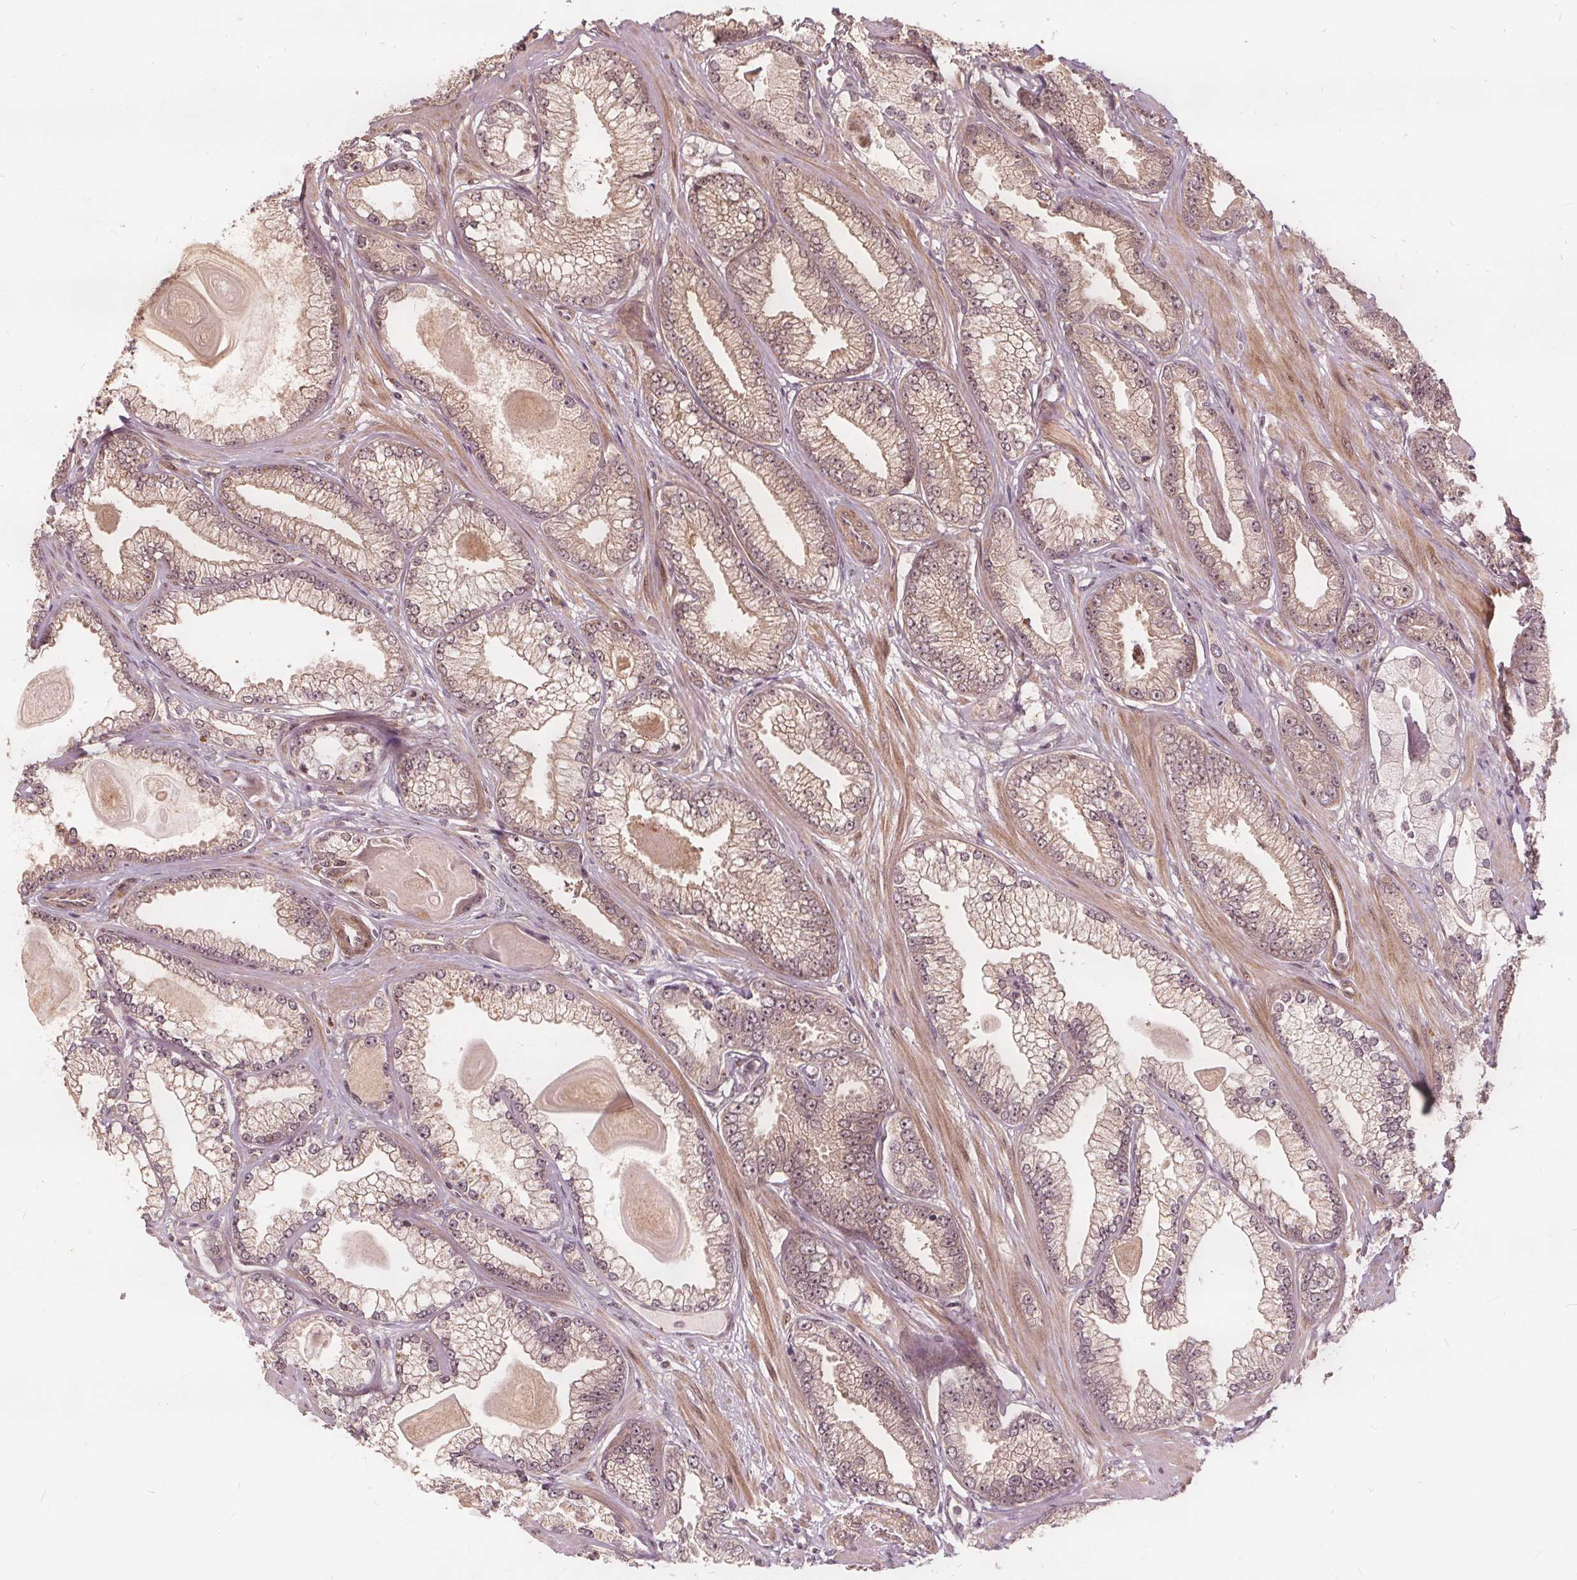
{"staining": {"intensity": "weak", "quantity": ">75%", "location": "cytoplasmic/membranous"}, "tissue": "prostate cancer", "cell_type": "Tumor cells", "image_type": "cancer", "snomed": [{"axis": "morphology", "description": "Adenocarcinoma, Low grade"}, {"axis": "topography", "description": "Prostate"}], "caption": "An IHC histopathology image of neoplastic tissue is shown. Protein staining in brown shows weak cytoplasmic/membranous positivity in adenocarcinoma (low-grade) (prostate) within tumor cells.", "gene": "PPP1CB", "patient": {"sex": "male", "age": 64}}